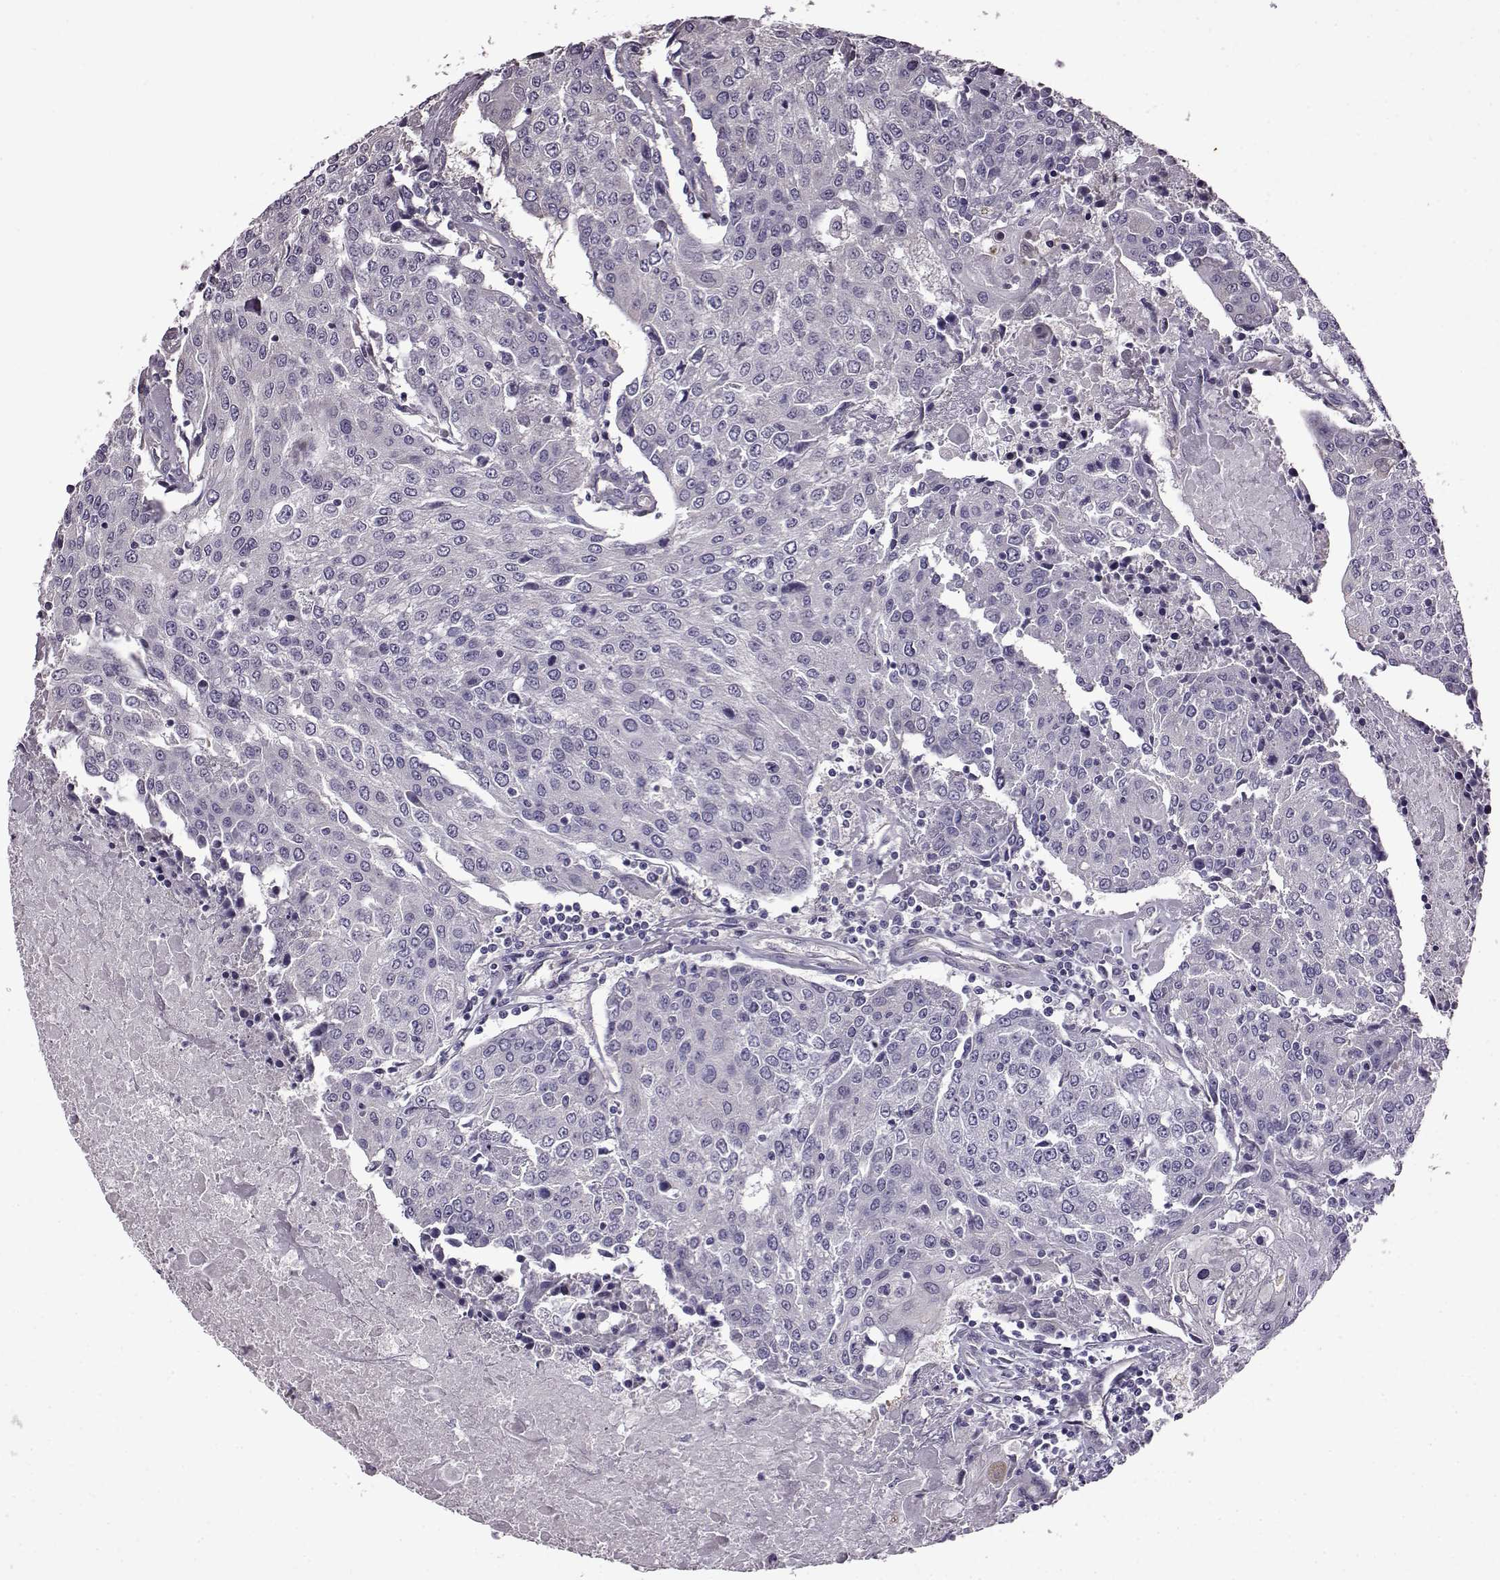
{"staining": {"intensity": "negative", "quantity": "none", "location": "none"}, "tissue": "urothelial cancer", "cell_type": "Tumor cells", "image_type": "cancer", "snomed": [{"axis": "morphology", "description": "Urothelial carcinoma, High grade"}, {"axis": "topography", "description": "Urinary bladder"}], "caption": "Tumor cells show no significant protein positivity in urothelial cancer.", "gene": "EDDM3B", "patient": {"sex": "female", "age": 85}}